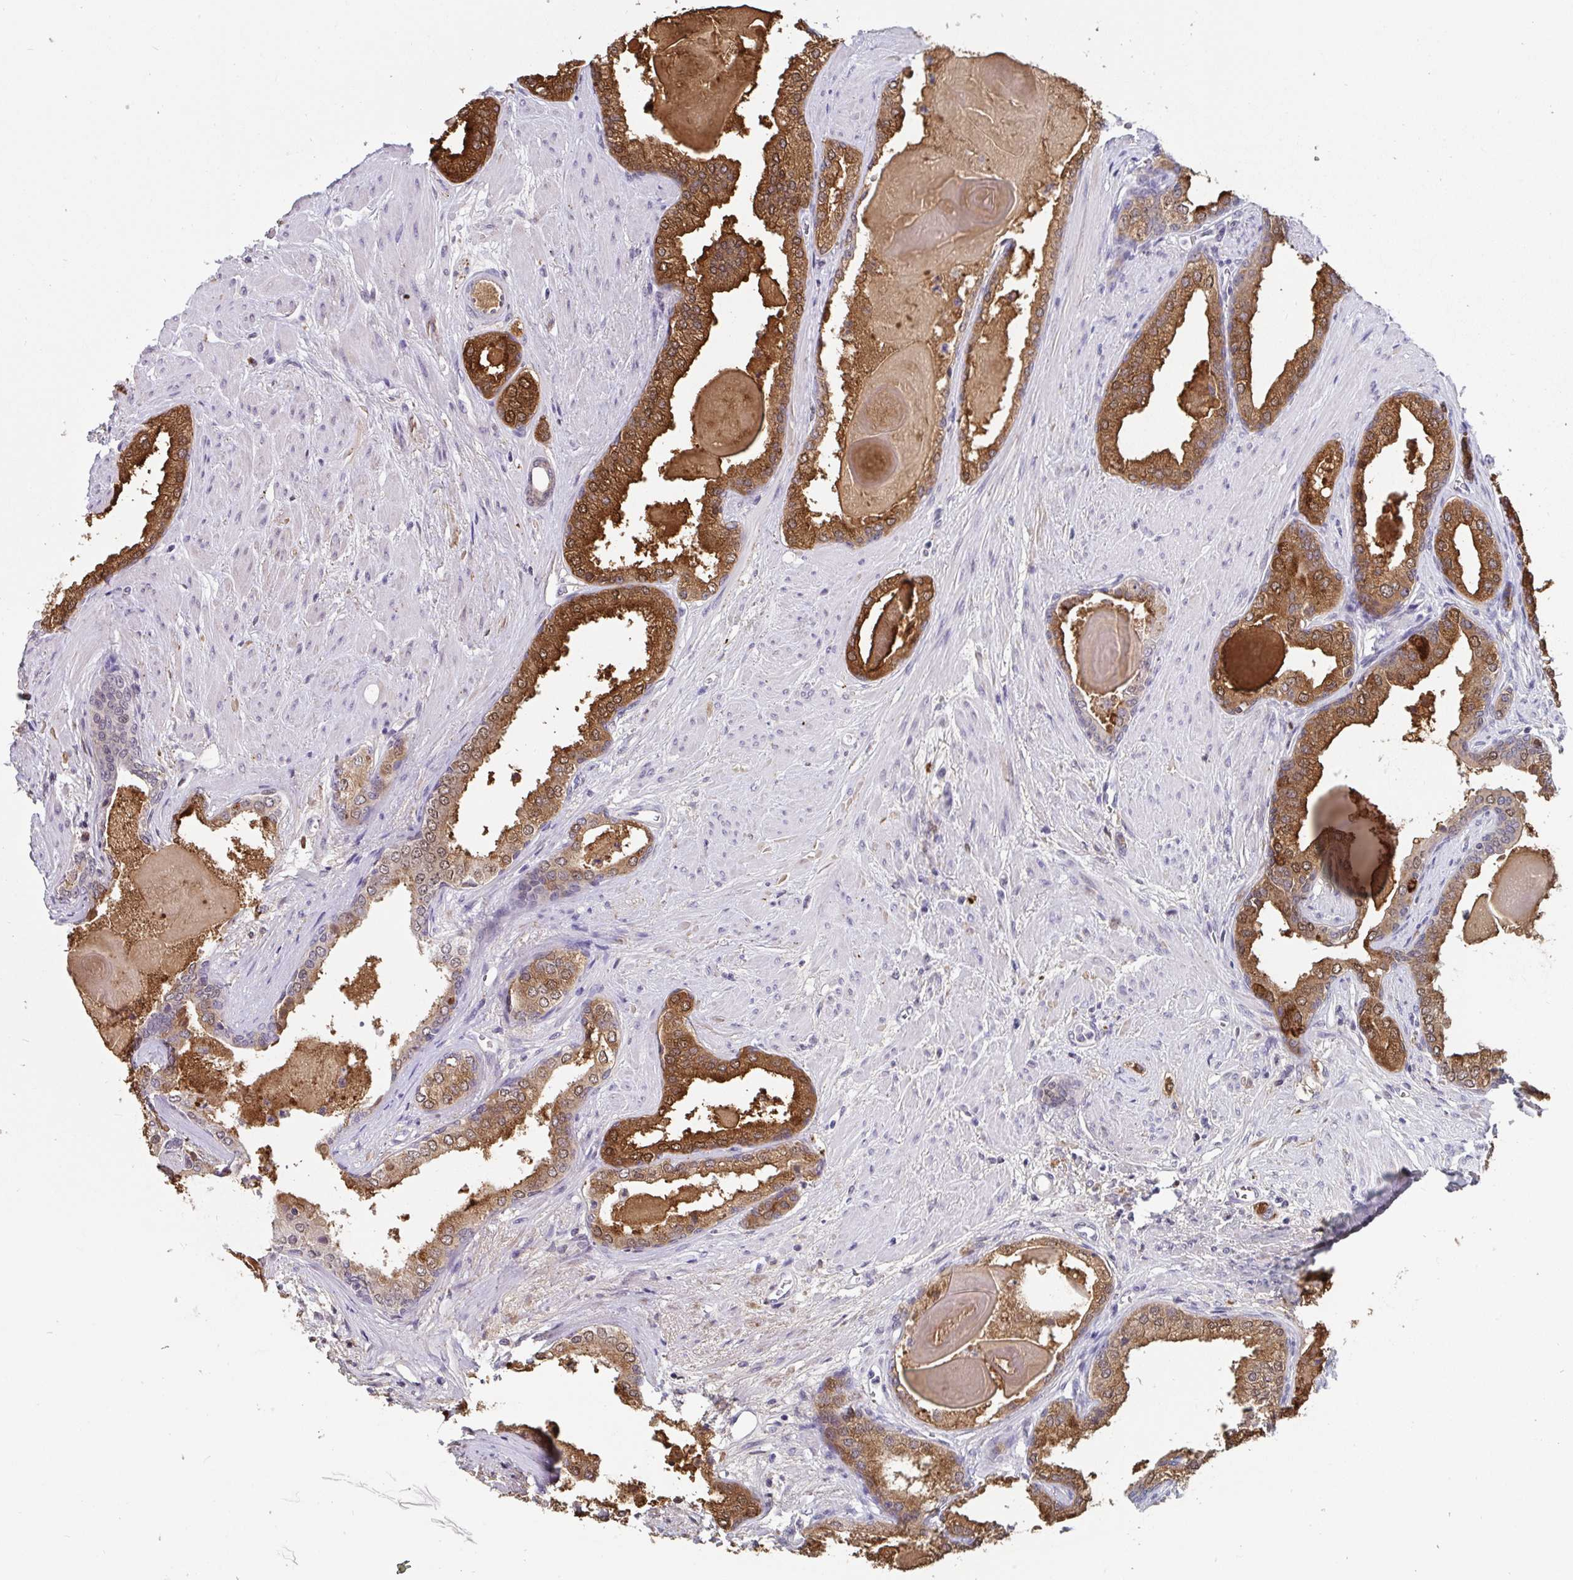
{"staining": {"intensity": "strong", "quantity": ">75%", "location": "cytoplasmic/membranous"}, "tissue": "prostate cancer", "cell_type": "Tumor cells", "image_type": "cancer", "snomed": [{"axis": "morphology", "description": "Adenocarcinoma, Low grade"}, {"axis": "topography", "description": "Prostate"}], "caption": "The immunohistochemical stain labels strong cytoplasmic/membranous staining in tumor cells of prostate adenocarcinoma (low-grade) tissue. The staining was performed using DAB (3,3'-diaminobenzidine) to visualize the protein expression in brown, while the nuclei were stained in blue with hematoxylin (Magnification: 20x).", "gene": "WDR72", "patient": {"sex": "male", "age": 64}}